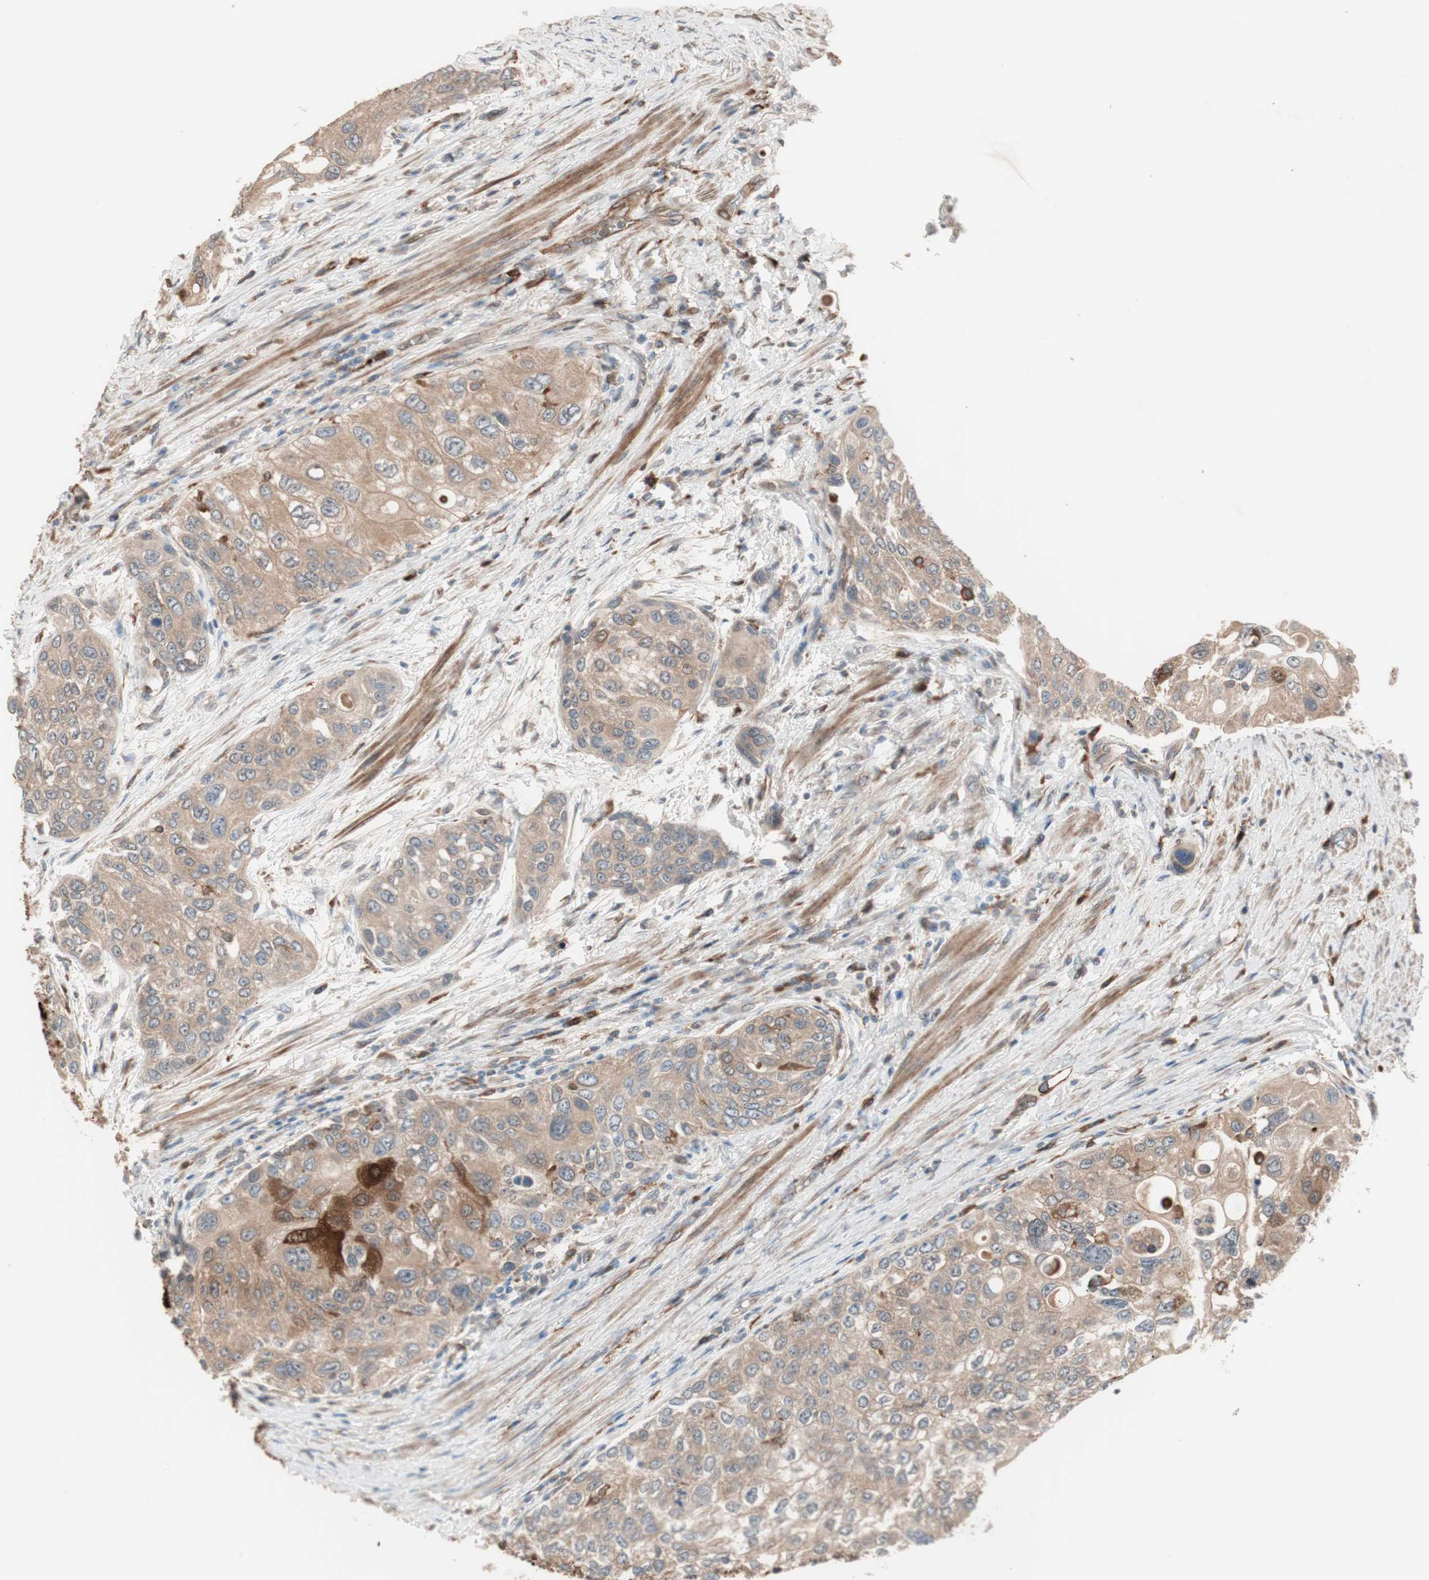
{"staining": {"intensity": "moderate", "quantity": ">75%", "location": "cytoplasmic/membranous"}, "tissue": "urothelial cancer", "cell_type": "Tumor cells", "image_type": "cancer", "snomed": [{"axis": "morphology", "description": "Urothelial carcinoma, High grade"}, {"axis": "topography", "description": "Urinary bladder"}], "caption": "The immunohistochemical stain labels moderate cytoplasmic/membranous staining in tumor cells of urothelial carcinoma (high-grade) tissue.", "gene": "STAB1", "patient": {"sex": "female", "age": 56}}